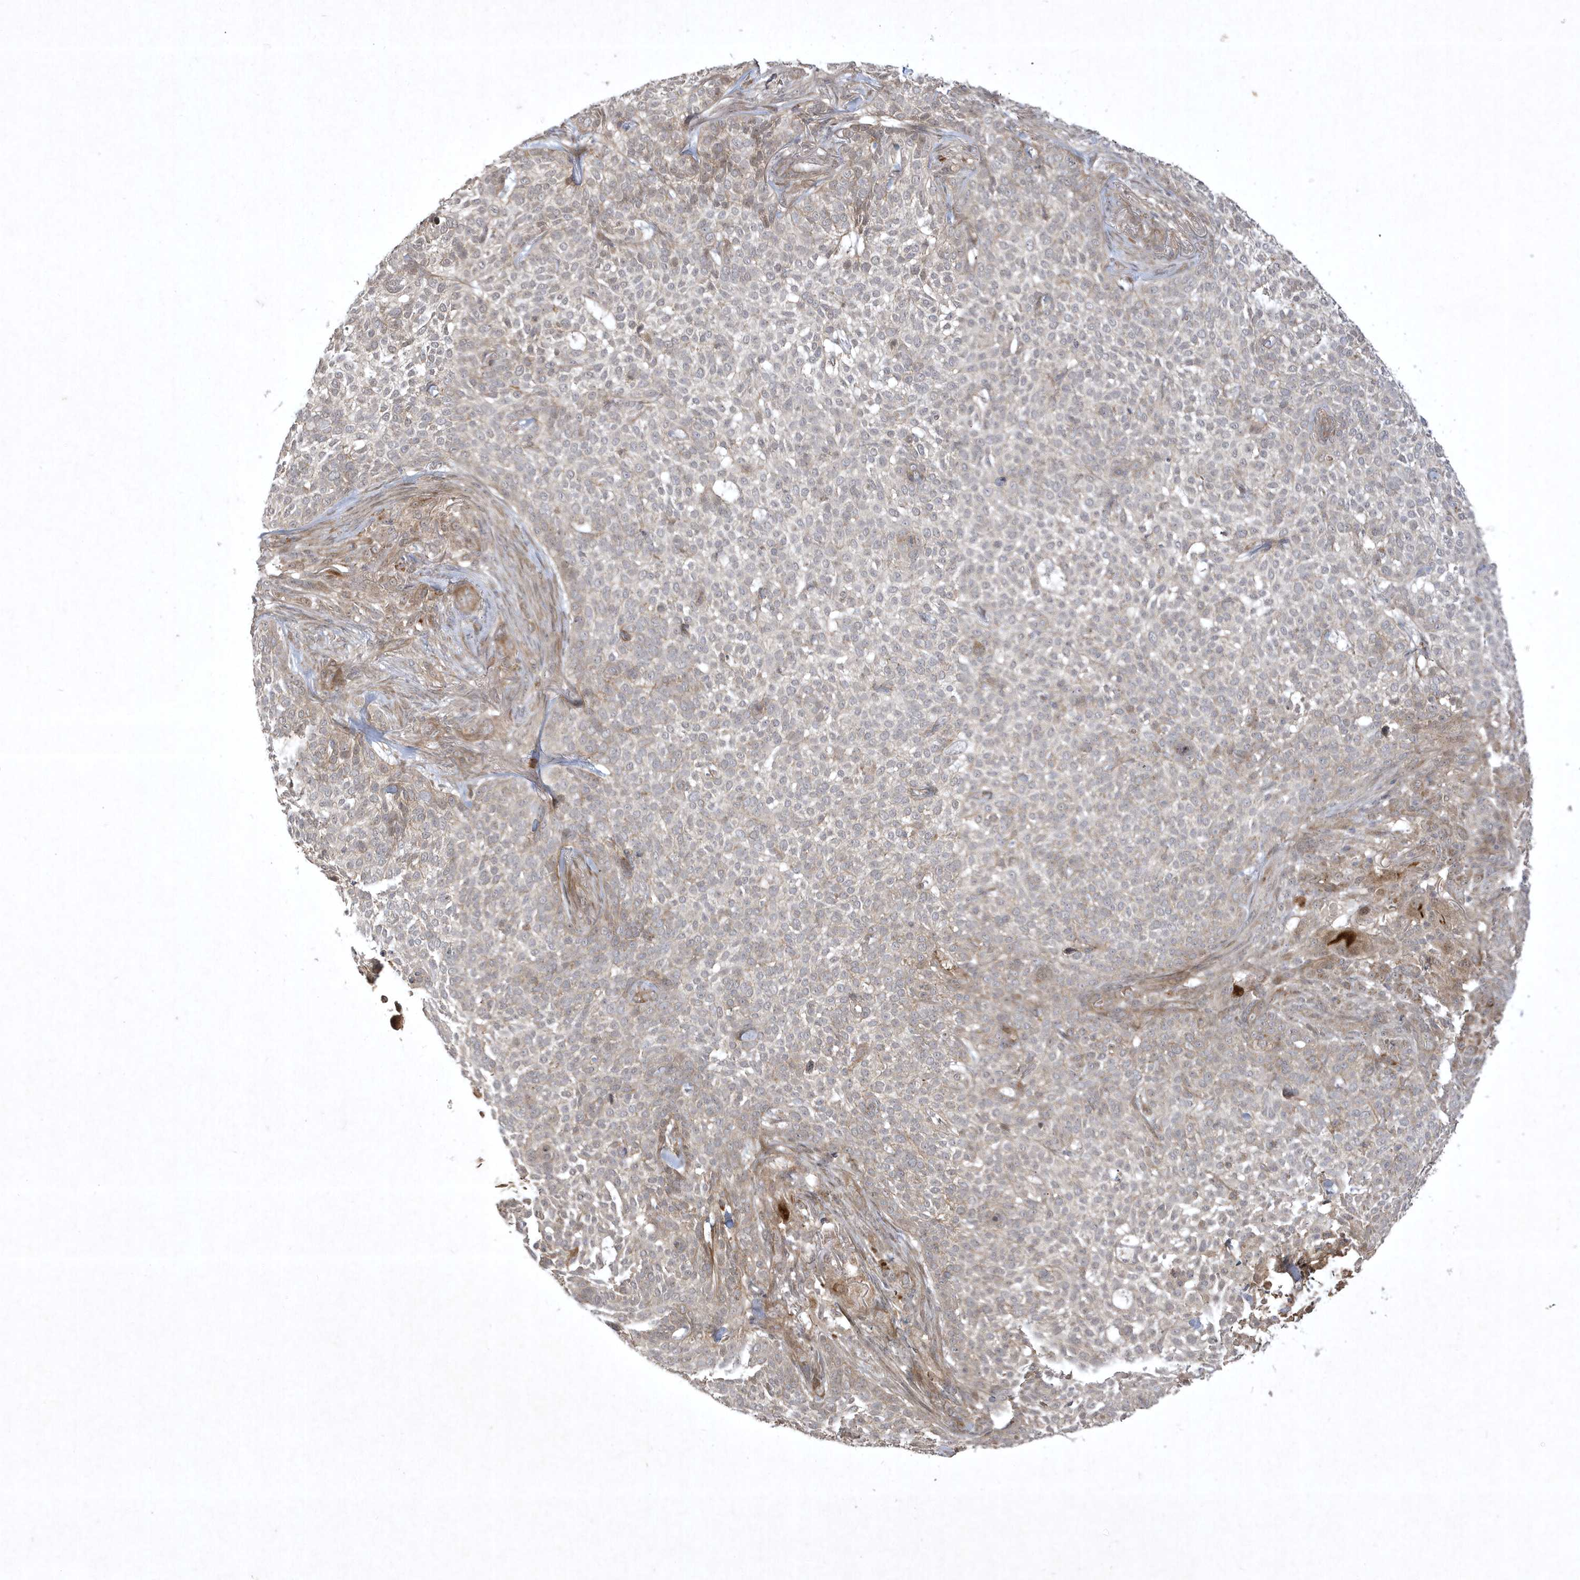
{"staining": {"intensity": "negative", "quantity": "none", "location": "none"}, "tissue": "skin cancer", "cell_type": "Tumor cells", "image_type": "cancer", "snomed": [{"axis": "morphology", "description": "Basal cell carcinoma"}, {"axis": "topography", "description": "Skin"}], "caption": "DAB immunohistochemical staining of basal cell carcinoma (skin) demonstrates no significant staining in tumor cells. Brightfield microscopy of immunohistochemistry stained with DAB (brown) and hematoxylin (blue), captured at high magnification.", "gene": "FAM83C", "patient": {"sex": "female", "age": 64}}